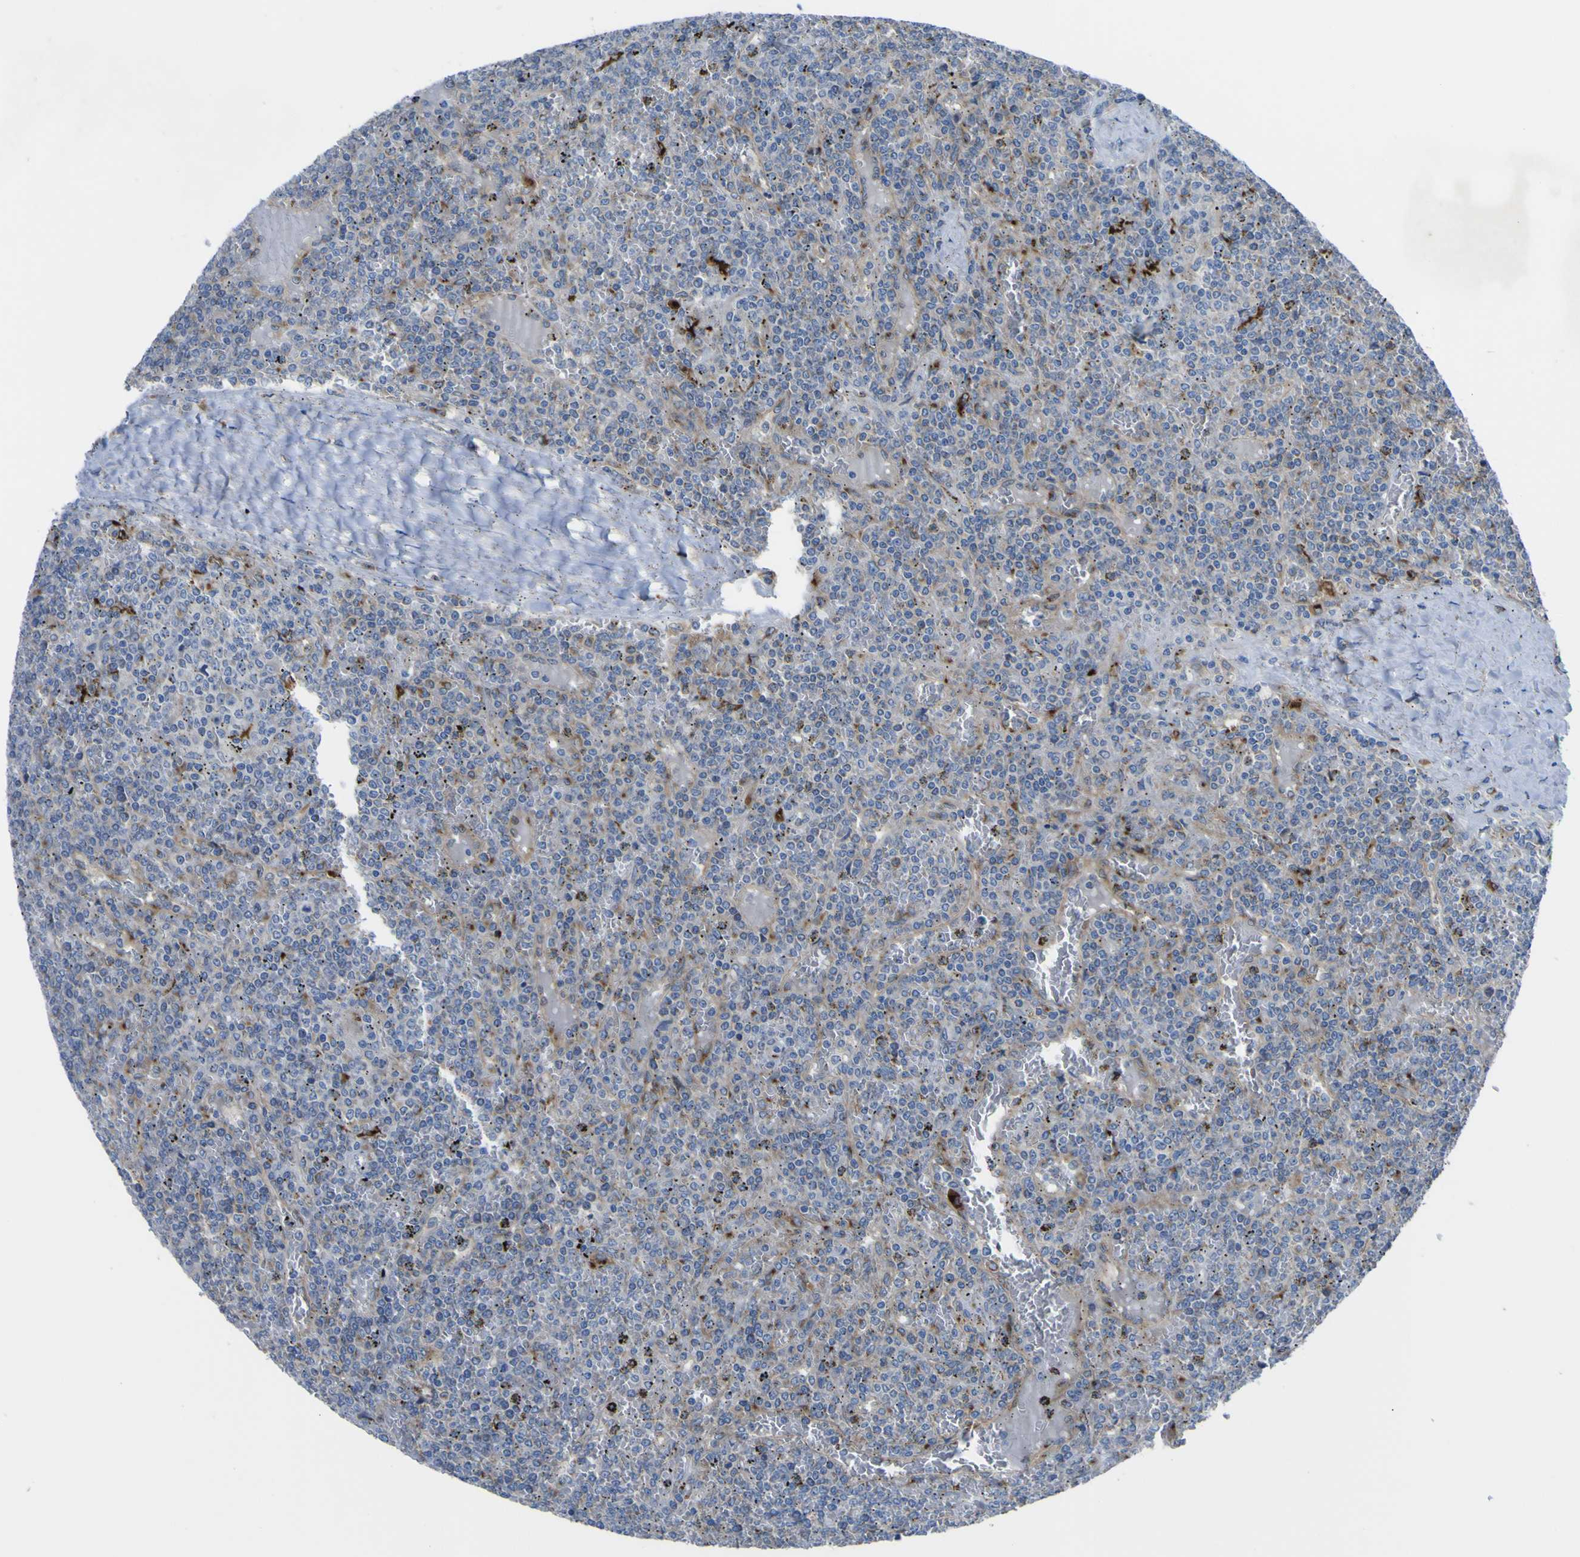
{"staining": {"intensity": "negative", "quantity": "none", "location": "none"}, "tissue": "lymphoma", "cell_type": "Tumor cells", "image_type": "cancer", "snomed": [{"axis": "morphology", "description": "Malignant lymphoma, non-Hodgkin's type, Low grade"}, {"axis": "topography", "description": "Spleen"}], "caption": "Tumor cells are negative for brown protein staining in low-grade malignant lymphoma, non-Hodgkin's type. The staining was performed using DAB to visualize the protein expression in brown, while the nuclei were stained in blue with hematoxylin (Magnification: 20x).", "gene": "CST3", "patient": {"sex": "female", "age": 19}}